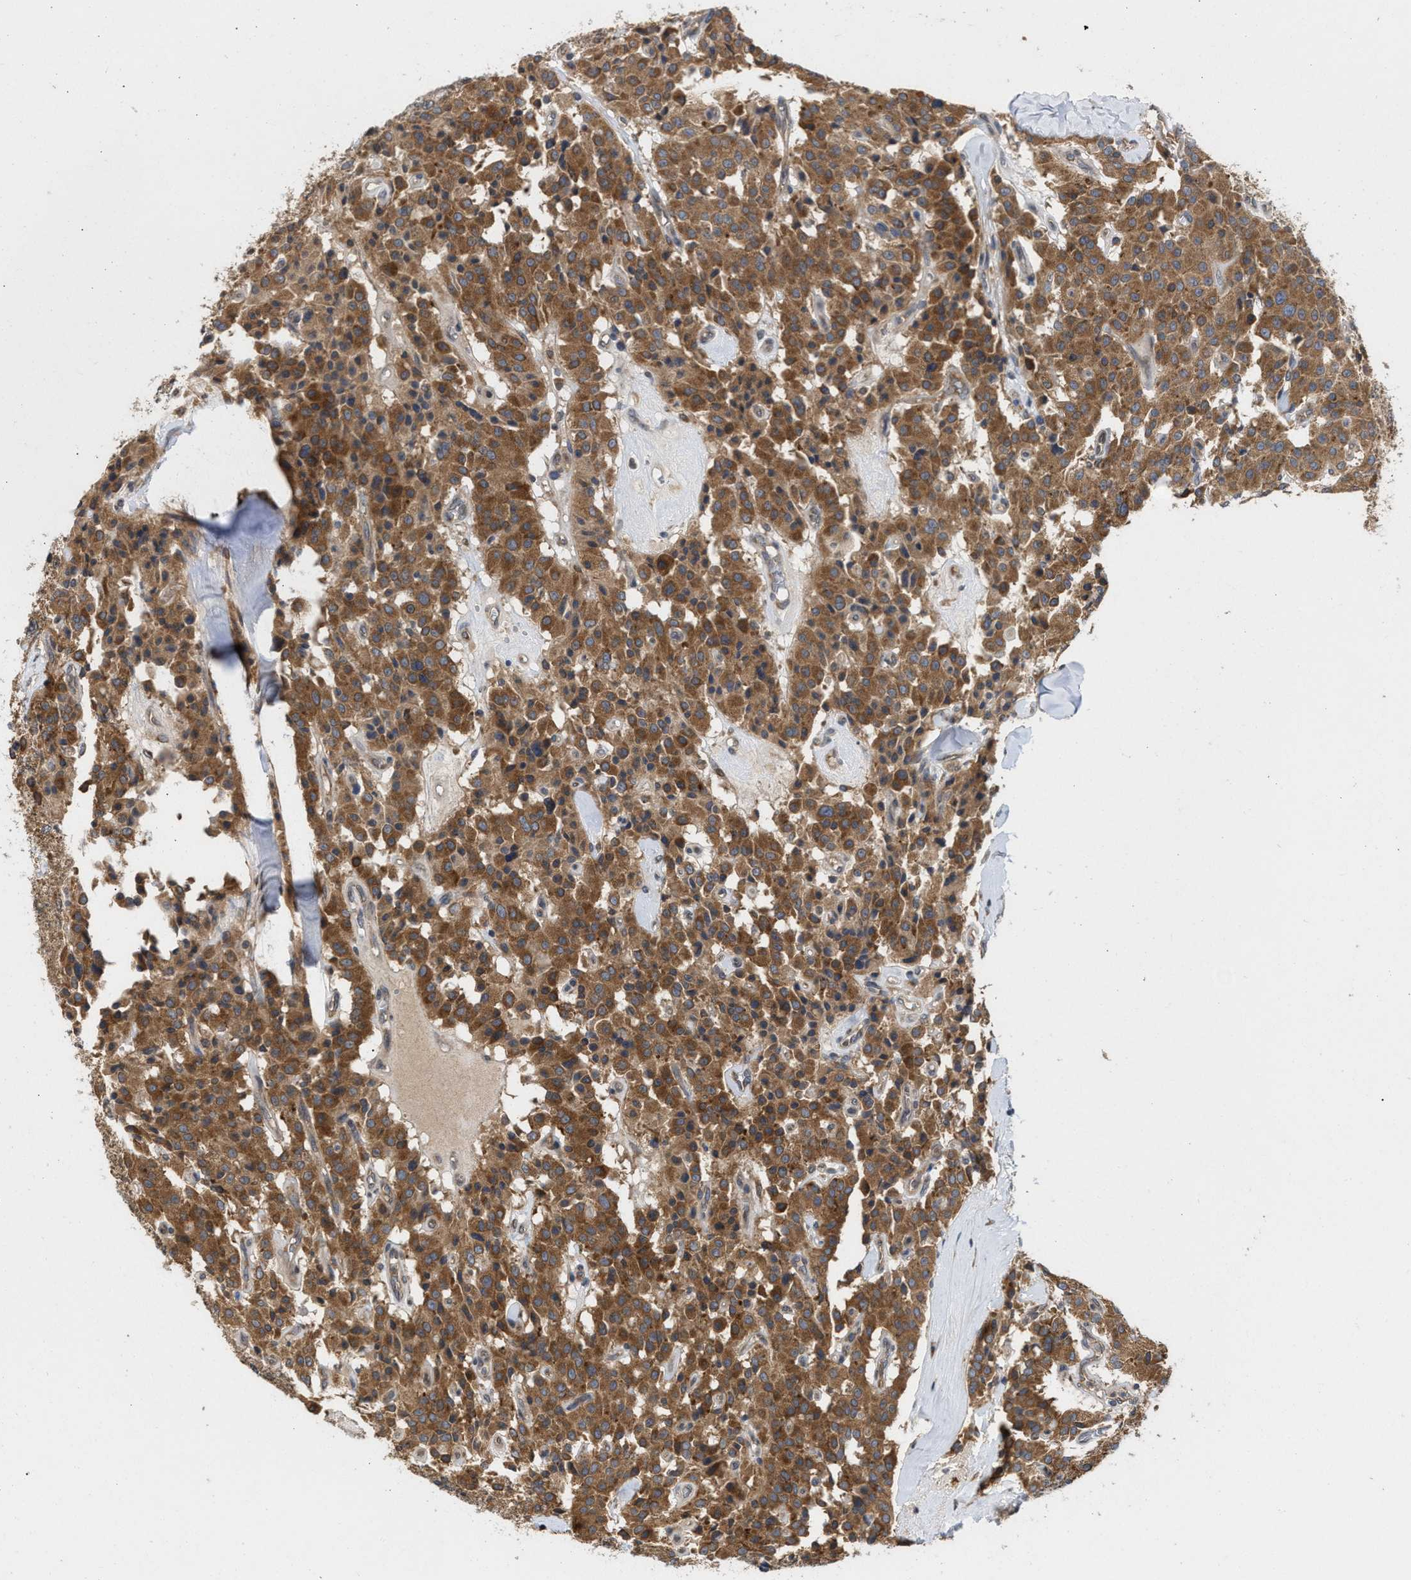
{"staining": {"intensity": "moderate", "quantity": ">75%", "location": "cytoplasmic/membranous"}, "tissue": "carcinoid", "cell_type": "Tumor cells", "image_type": "cancer", "snomed": [{"axis": "morphology", "description": "Carcinoid, malignant, NOS"}, {"axis": "topography", "description": "Lung"}], "caption": "IHC (DAB (3,3'-diaminobenzidine)) staining of human carcinoid (malignant) shows moderate cytoplasmic/membranous protein positivity in about >75% of tumor cells. (IHC, brightfield microscopy, high magnification).", "gene": "SAR1A", "patient": {"sex": "male", "age": 30}}